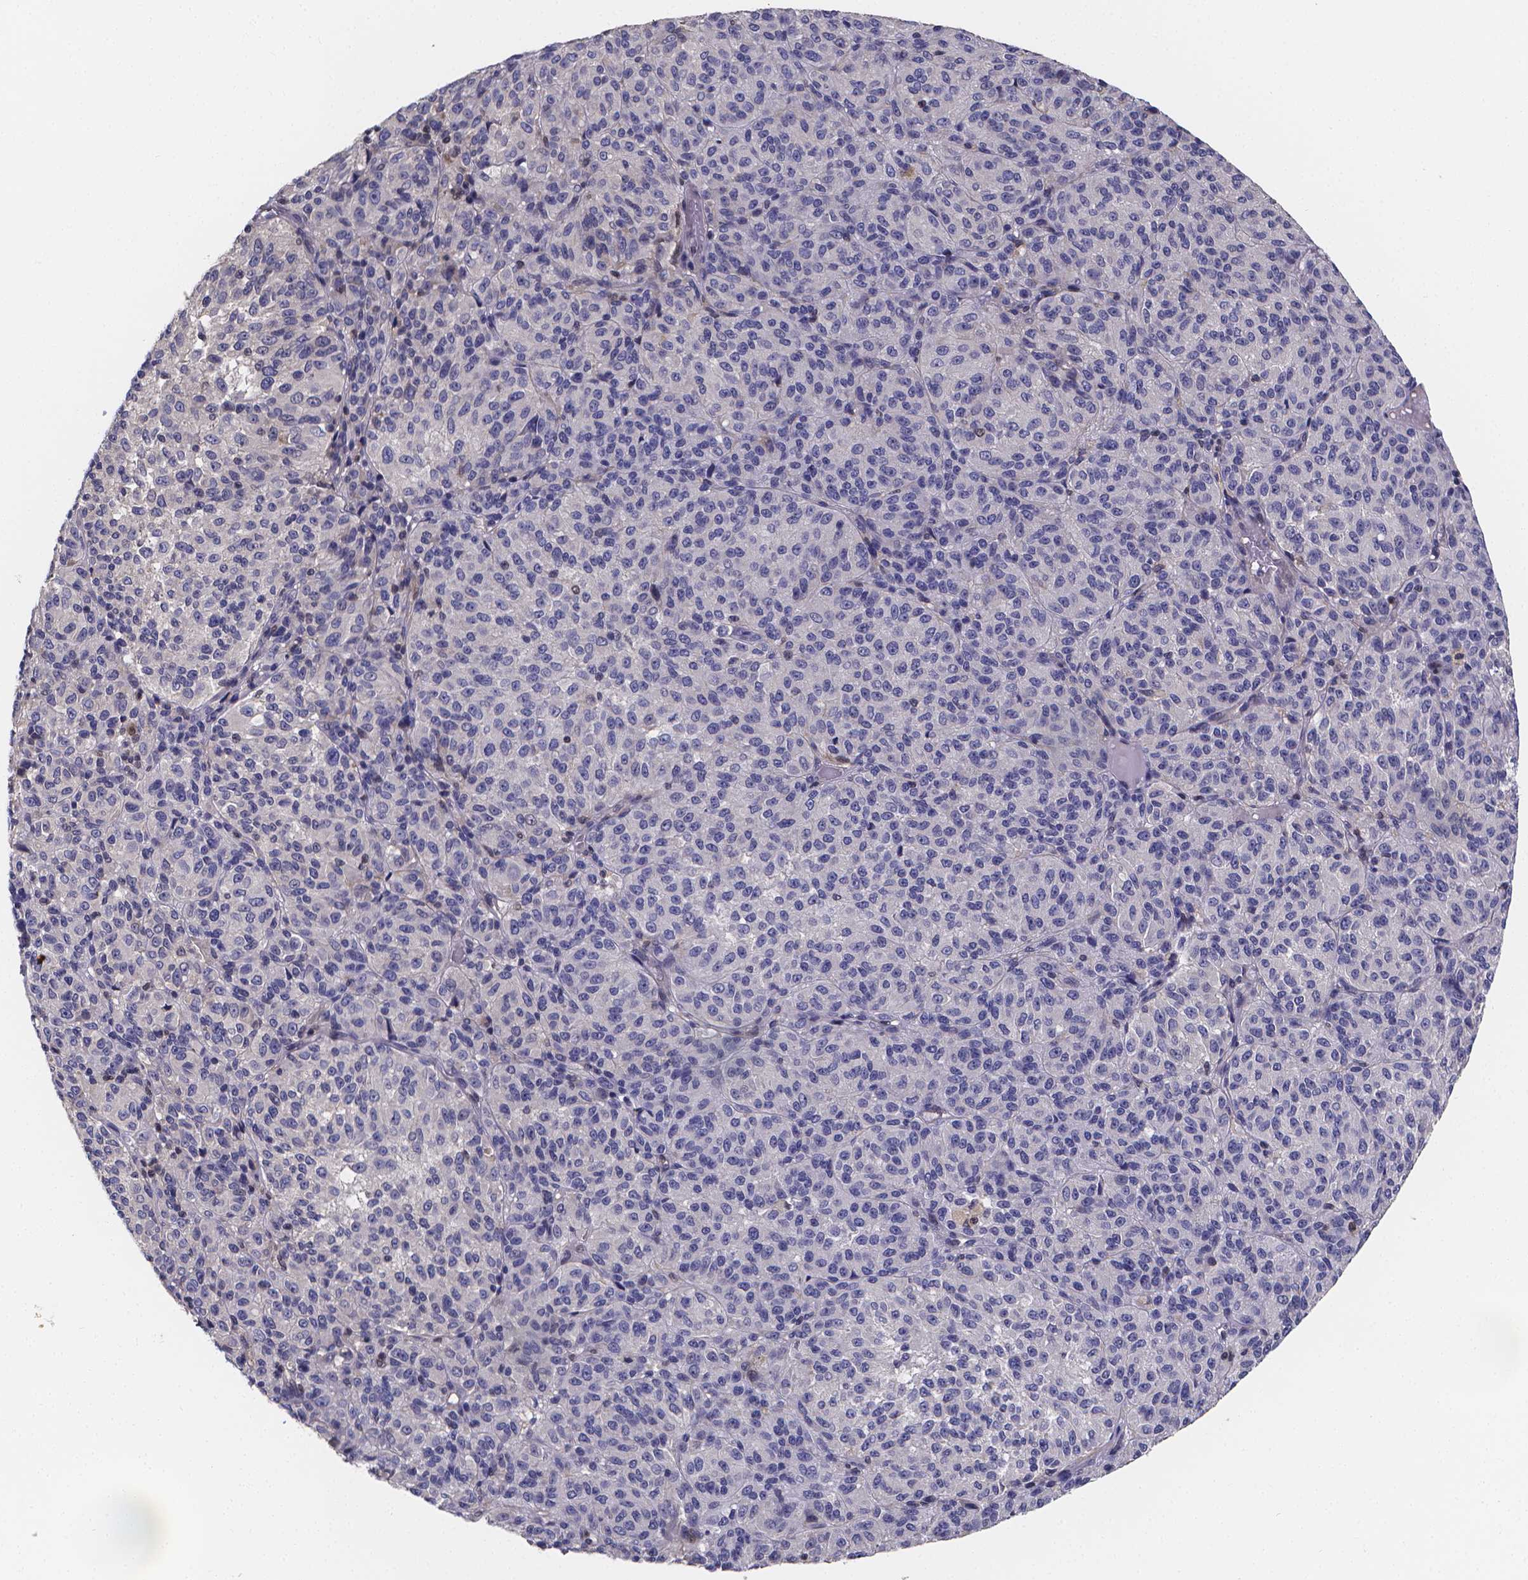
{"staining": {"intensity": "negative", "quantity": "none", "location": "none"}, "tissue": "melanoma", "cell_type": "Tumor cells", "image_type": "cancer", "snomed": [{"axis": "morphology", "description": "Malignant melanoma, Metastatic site"}, {"axis": "topography", "description": "Brain"}], "caption": "Histopathology image shows no protein positivity in tumor cells of melanoma tissue.", "gene": "PAH", "patient": {"sex": "female", "age": 56}}